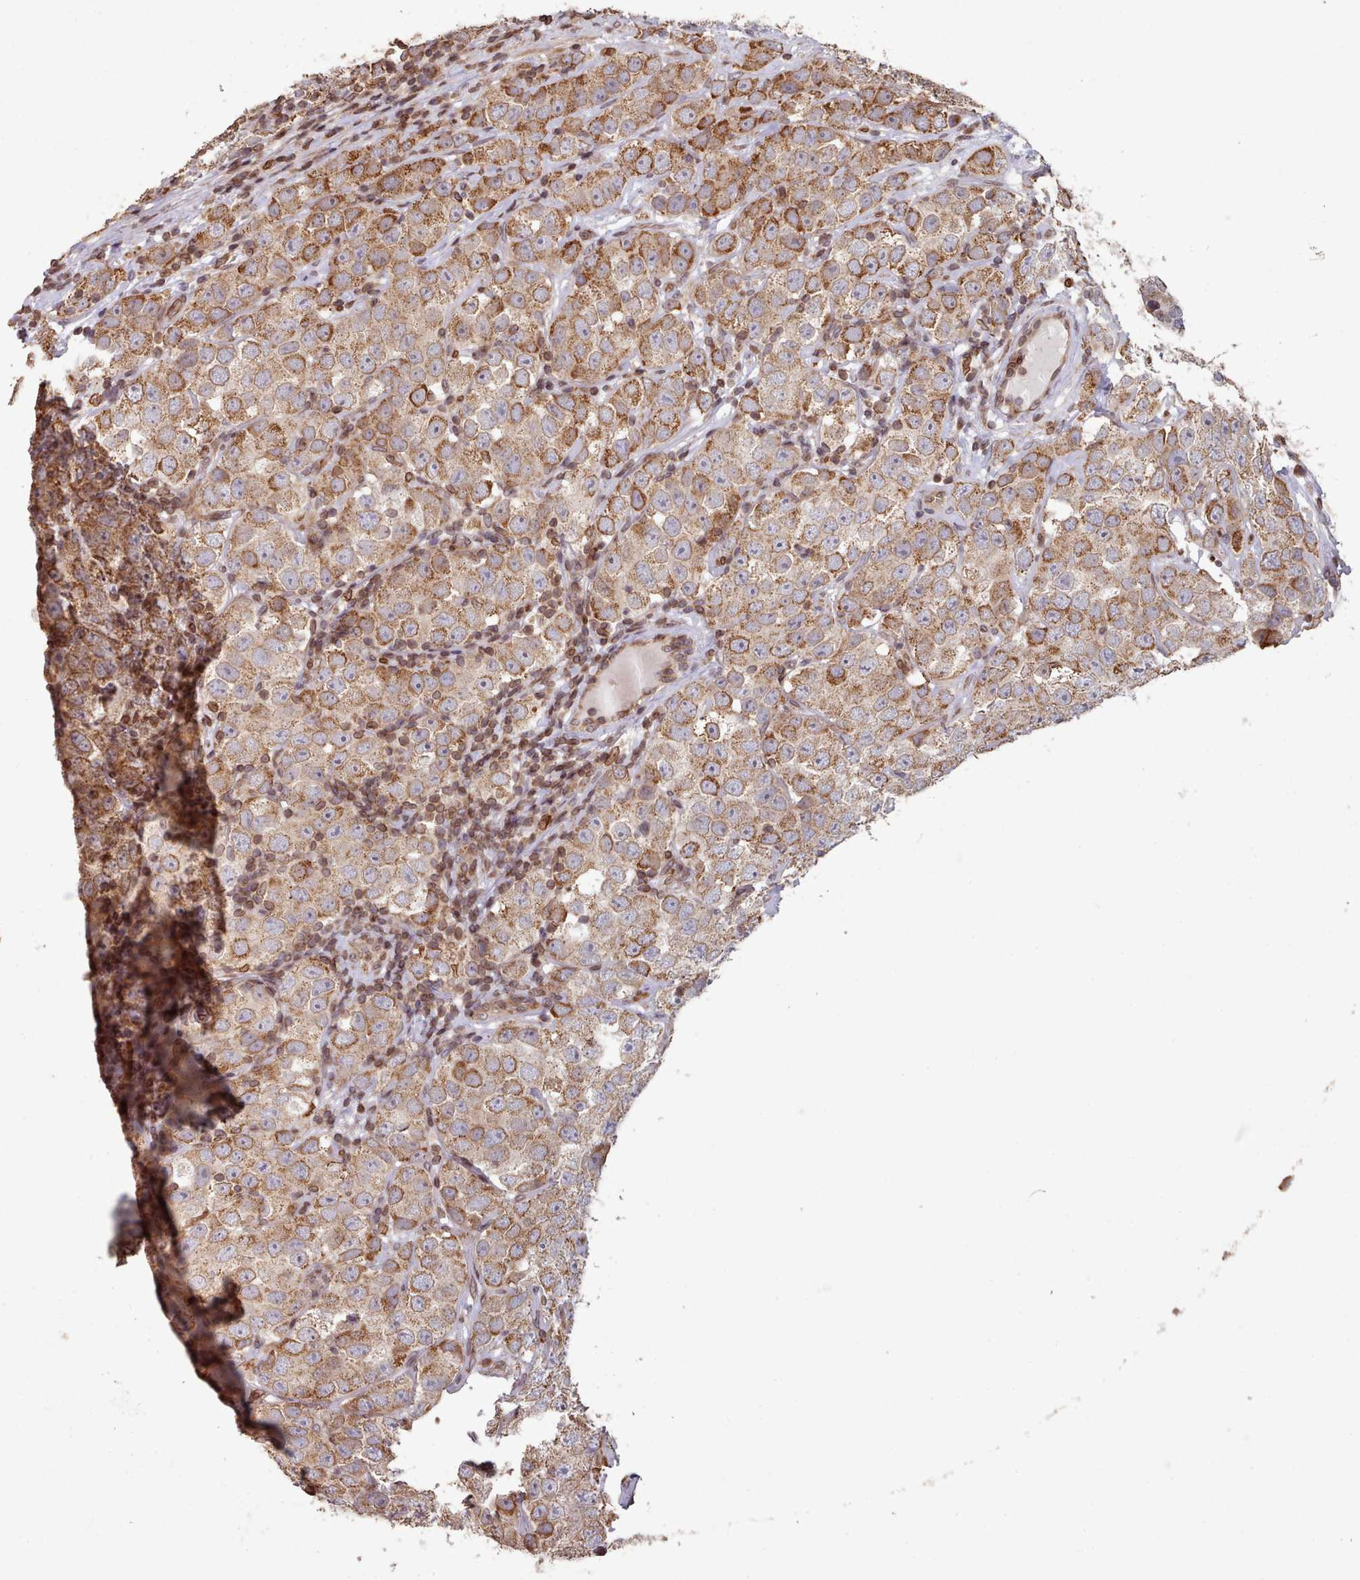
{"staining": {"intensity": "moderate", "quantity": ">75%", "location": "cytoplasmic/membranous"}, "tissue": "testis cancer", "cell_type": "Tumor cells", "image_type": "cancer", "snomed": [{"axis": "morphology", "description": "Seminoma, NOS"}, {"axis": "topography", "description": "Testis"}], "caption": "Human seminoma (testis) stained with a brown dye reveals moderate cytoplasmic/membranous positive staining in about >75% of tumor cells.", "gene": "TOR1AIP1", "patient": {"sex": "male", "age": 28}}